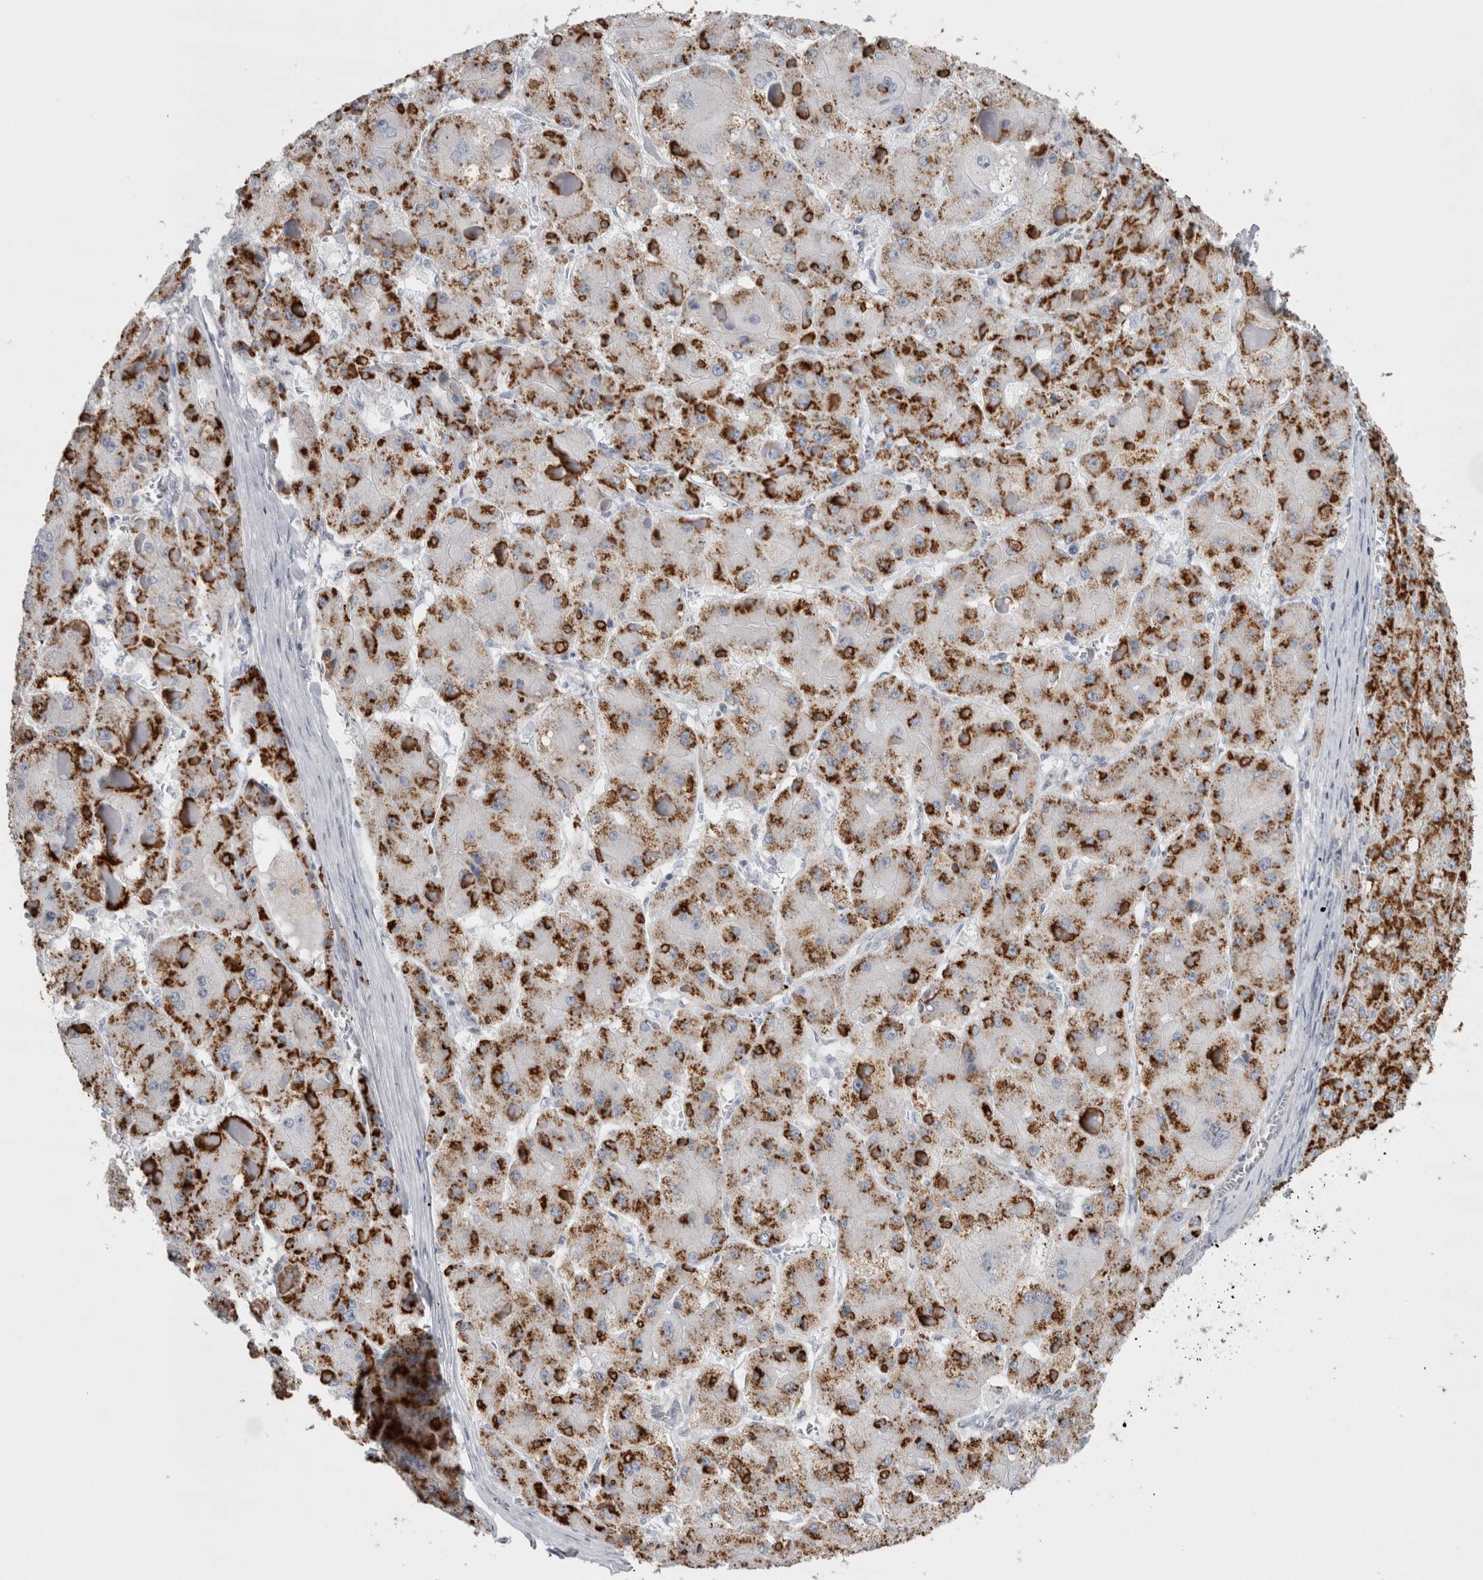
{"staining": {"intensity": "strong", "quantity": ">75%", "location": "cytoplasmic/membranous"}, "tissue": "liver cancer", "cell_type": "Tumor cells", "image_type": "cancer", "snomed": [{"axis": "morphology", "description": "Carcinoma, Hepatocellular, NOS"}, {"axis": "topography", "description": "Liver"}], "caption": "Brown immunohistochemical staining in human liver hepatocellular carcinoma displays strong cytoplasmic/membranous staining in about >75% of tumor cells.", "gene": "PLIN1", "patient": {"sex": "female", "age": 73}}